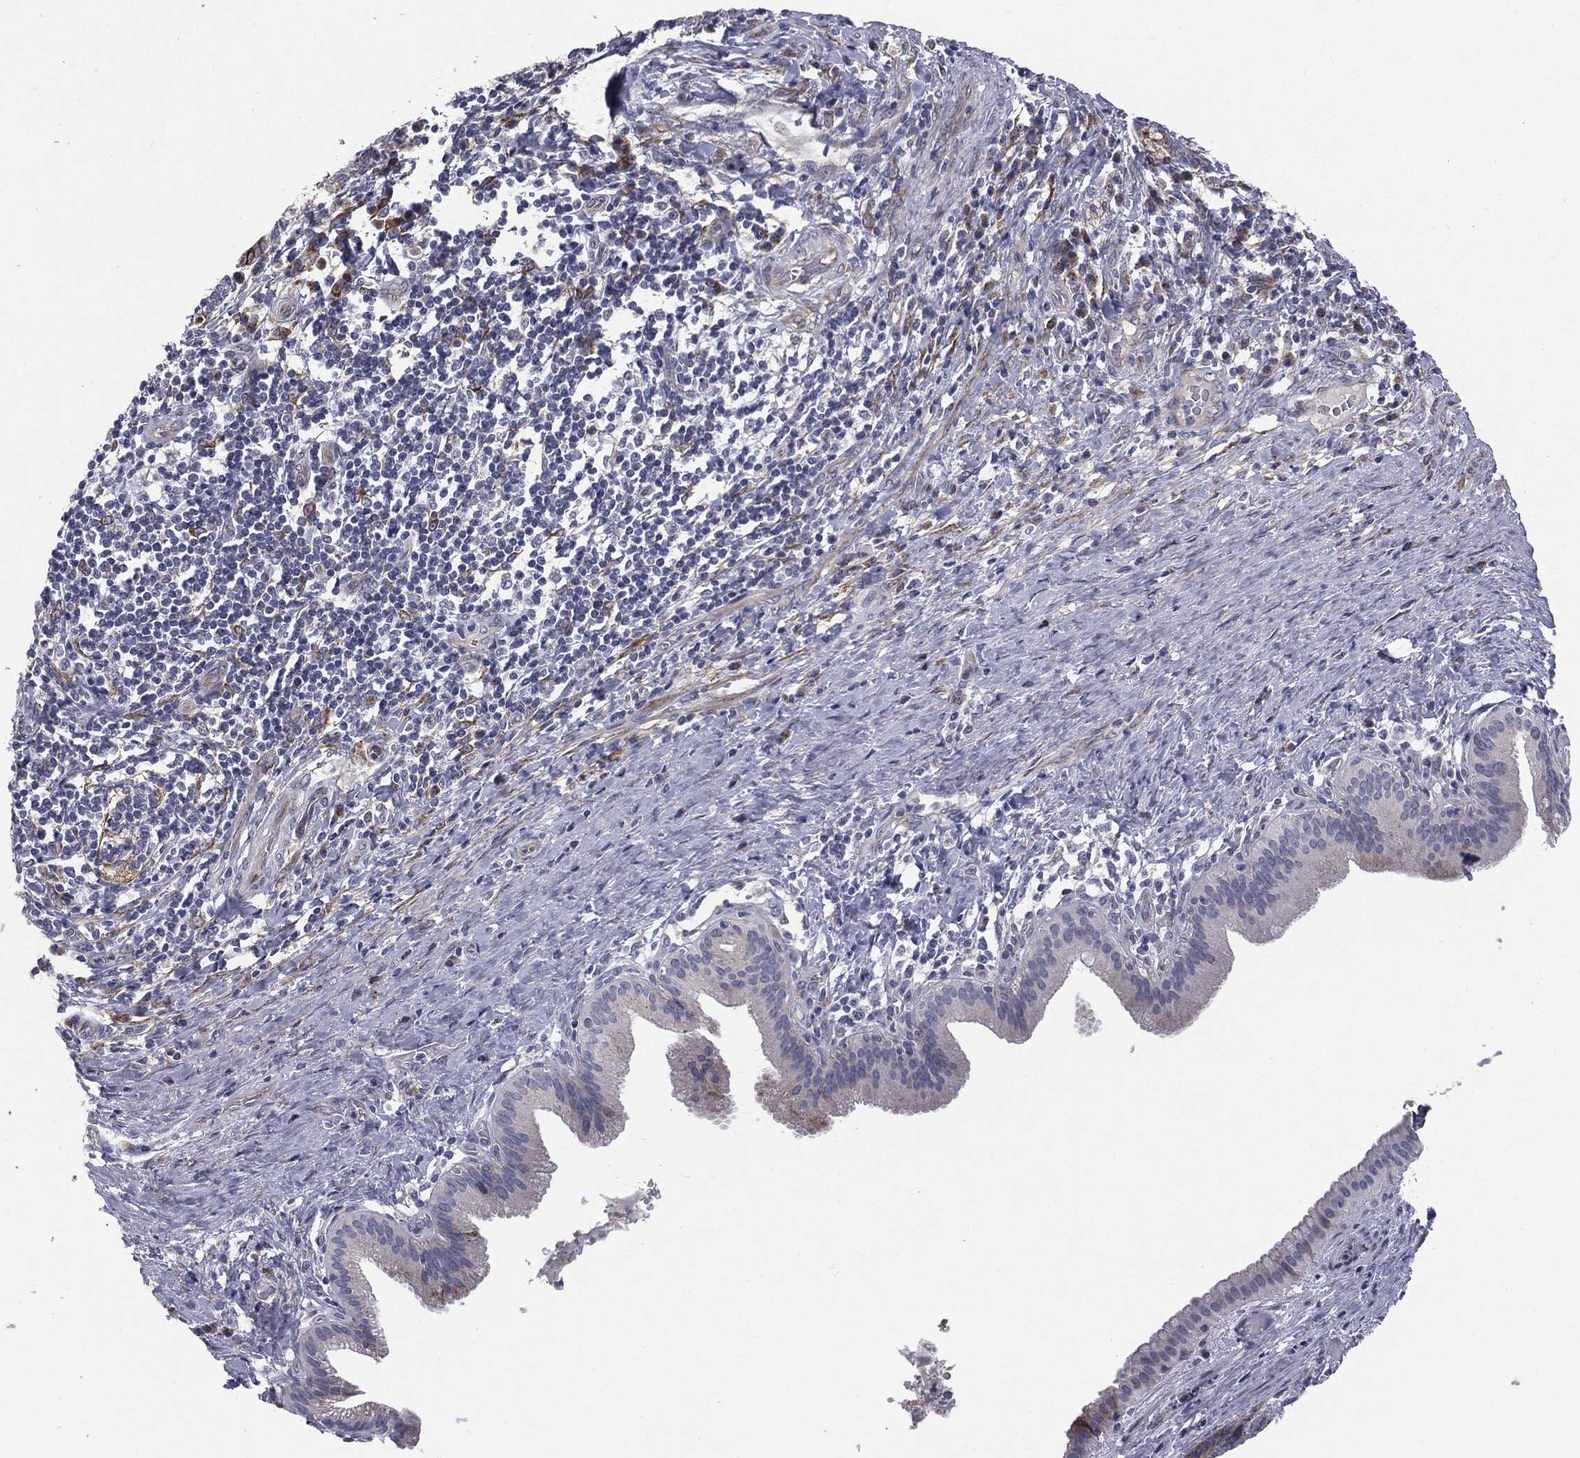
{"staining": {"intensity": "moderate", "quantity": "<25%", "location": "cytoplasmic/membranous"}, "tissue": "liver cancer", "cell_type": "Tumor cells", "image_type": "cancer", "snomed": [{"axis": "morphology", "description": "Cholangiocarcinoma"}, {"axis": "topography", "description": "Liver"}], "caption": "High-power microscopy captured an IHC photomicrograph of cholangiocarcinoma (liver), revealing moderate cytoplasmic/membranous positivity in about <25% of tumor cells.", "gene": "KRT5", "patient": {"sex": "female", "age": 73}}